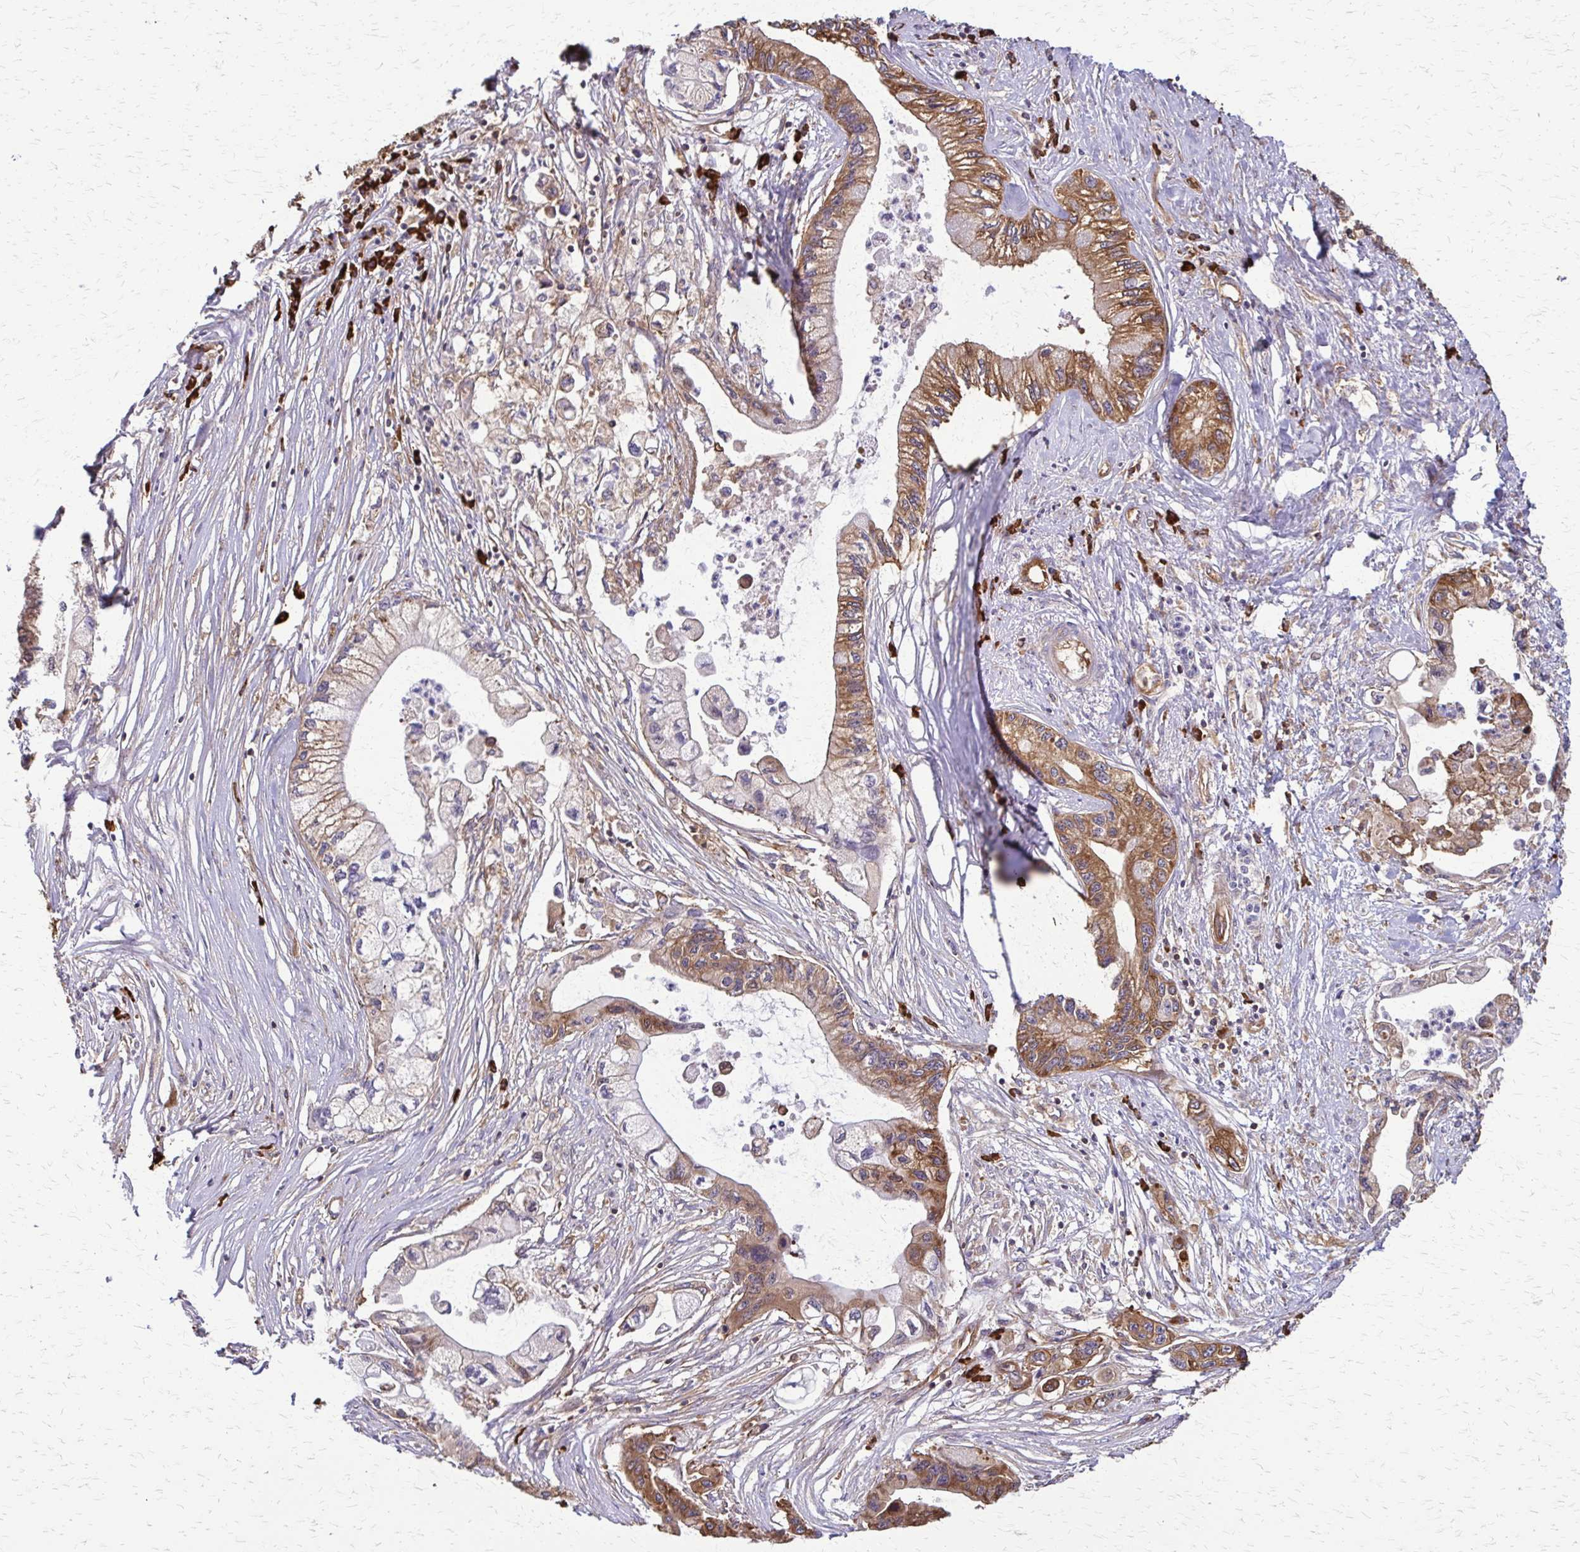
{"staining": {"intensity": "moderate", "quantity": "25%-75%", "location": "cytoplasmic/membranous"}, "tissue": "pancreatic cancer", "cell_type": "Tumor cells", "image_type": "cancer", "snomed": [{"axis": "morphology", "description": "Adenocarcinoma, NOS"}, {"axis": "topography", "description": "Pancreas"}], "caption": "Human pancreatic adenocarcinoma stained for a protein (brown) reveals moderate cytoplasmic/membranous positive staining in approximately 25%-75% of tumor cells.", "gene": "EEF2", "patient": {"sex": "male", "age": 61}}